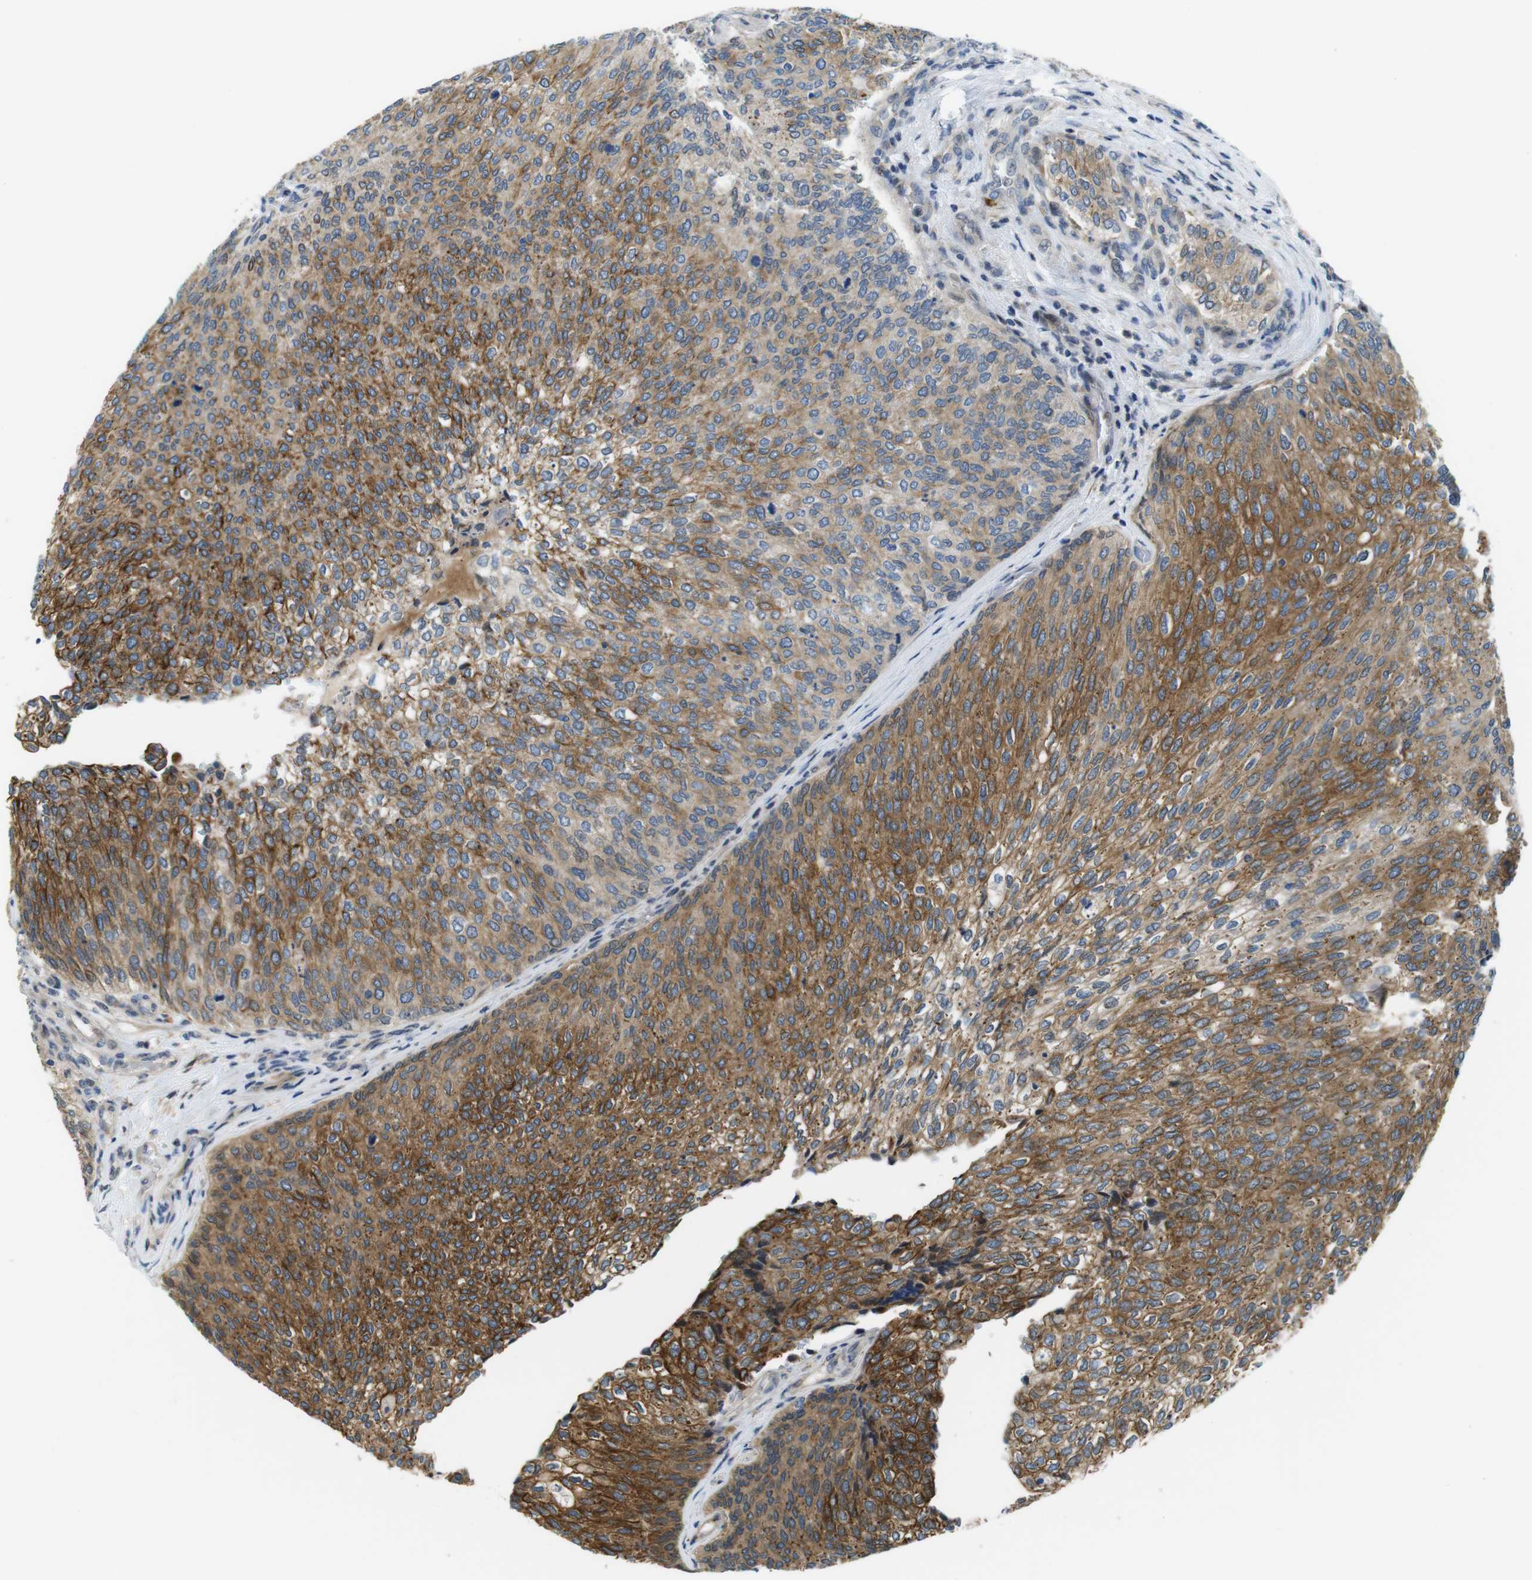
{"staining": {"intensity": "strong", "quantity": ">75%", "location": "cytoplasmic/membranous"}, "tissue": "urothelial cancer", "cell_type": "Tumor cells", "image_type": "cancer", "snomed": [{"axis": "morphology", "description": "Urothelial carcinoma, Low grade"}, {"axis": "topography", "description": "Urinary bladder"}], "caption": "Immunohistochemistry of human low-grade urothelial carcinoma displays high levels of strong cytoplasmic/membranous positivity in about >75% of tumor cells. Immunohistochemistry stains the protein of interest in brown and the nuclei are stained blue.", "gene": "ZDHHC3", "patient": {"sex": "female", "age": 79}}